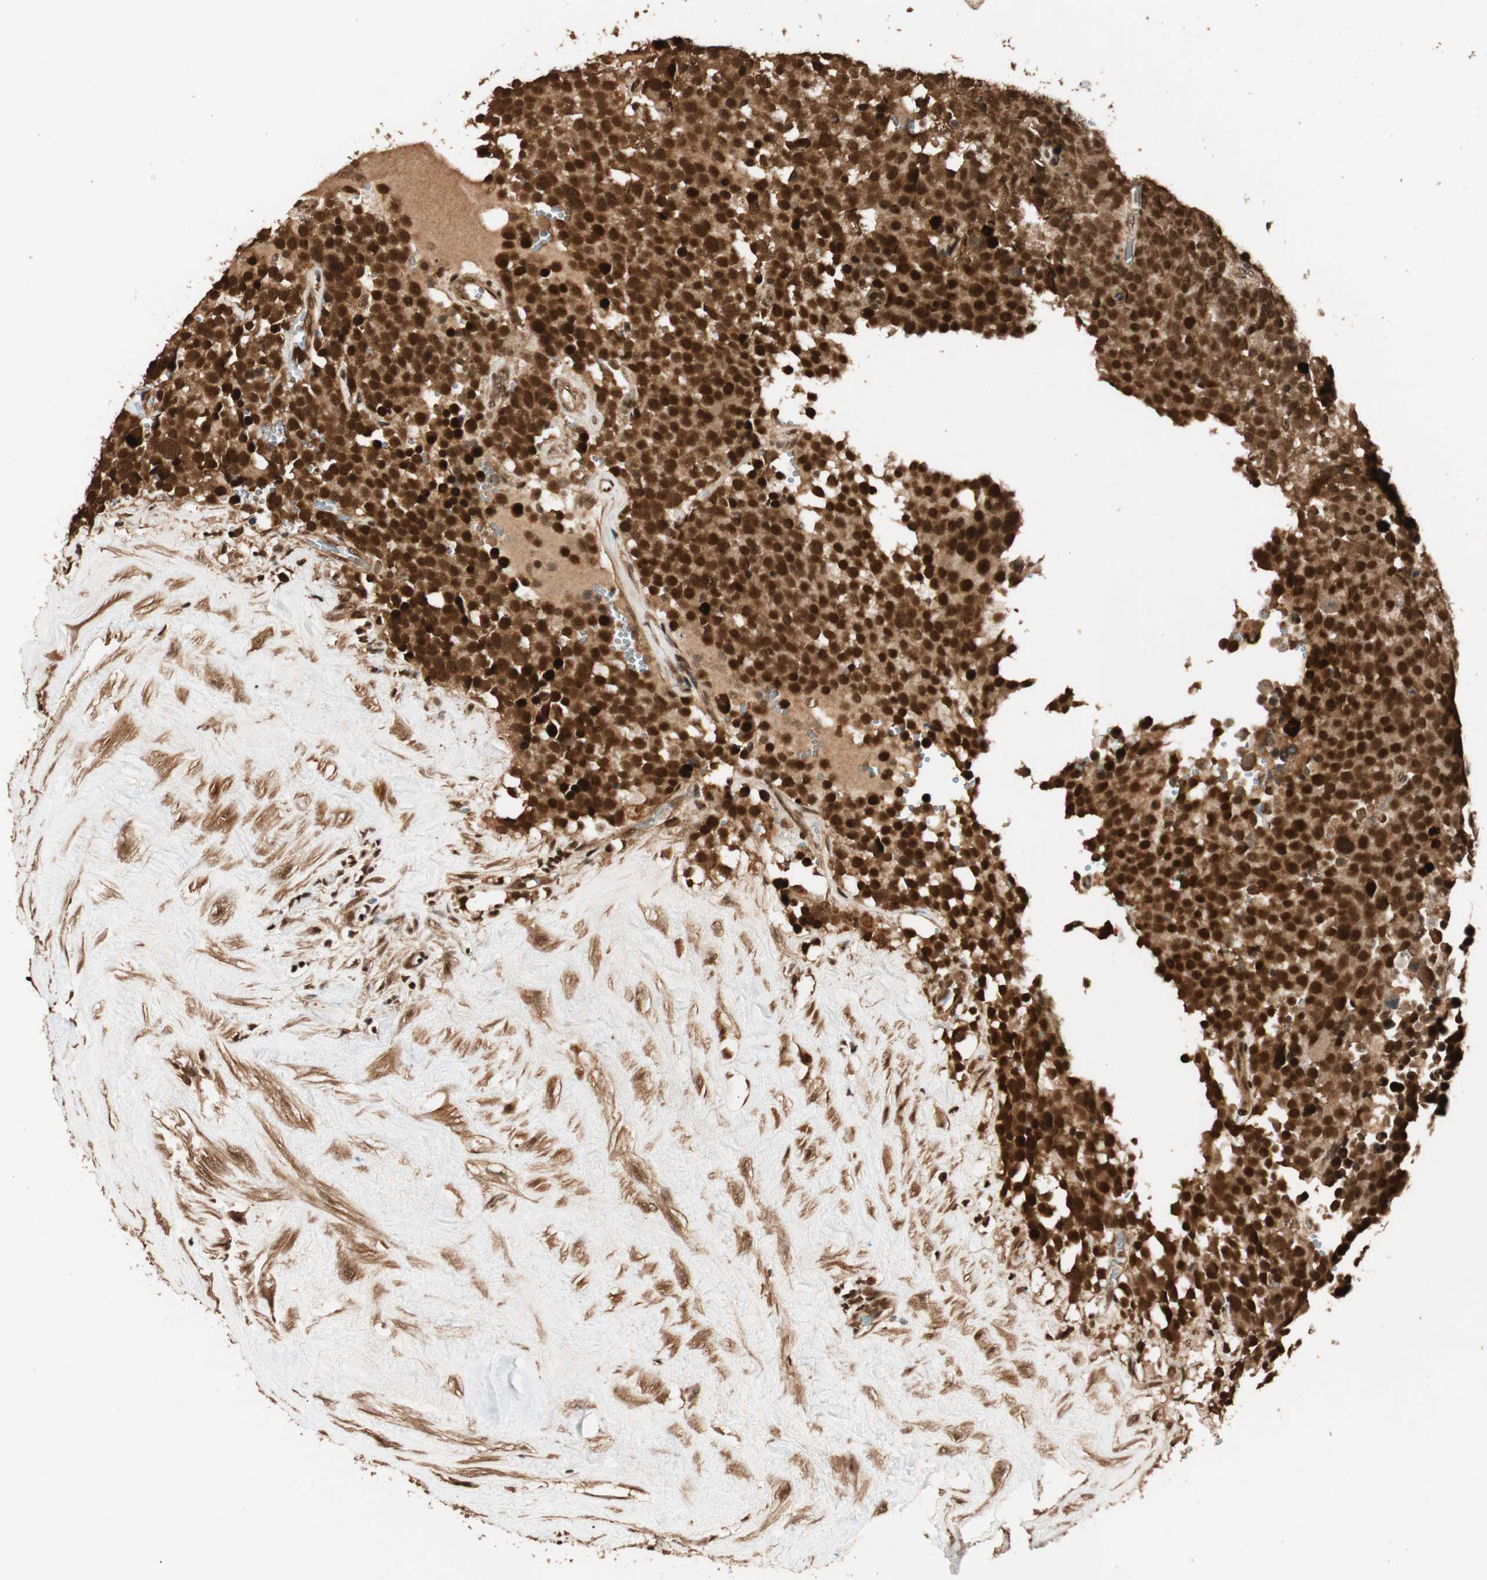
{"staining": {"intensity": "strong", "quantity": ">75%", "location": "cytoplasmic/membranous,nuclear"}, "tissue": "testis cancer", "cell_type": "Tumor cells", "image_type": "cancer", "snomed": [{"axis": "morphology", "description": "Seminoma, NOS"}, {"axis": "topography", "description": "Testis"}], "caption": "Testis seminoma stained with immunohistochemistry reveals strong cytoplasmic/membranous and nuclear expression in approximately >75% of tumor cells.", "gene": "ALKBH5", "patient": {"sex": "male", "age": 71}}